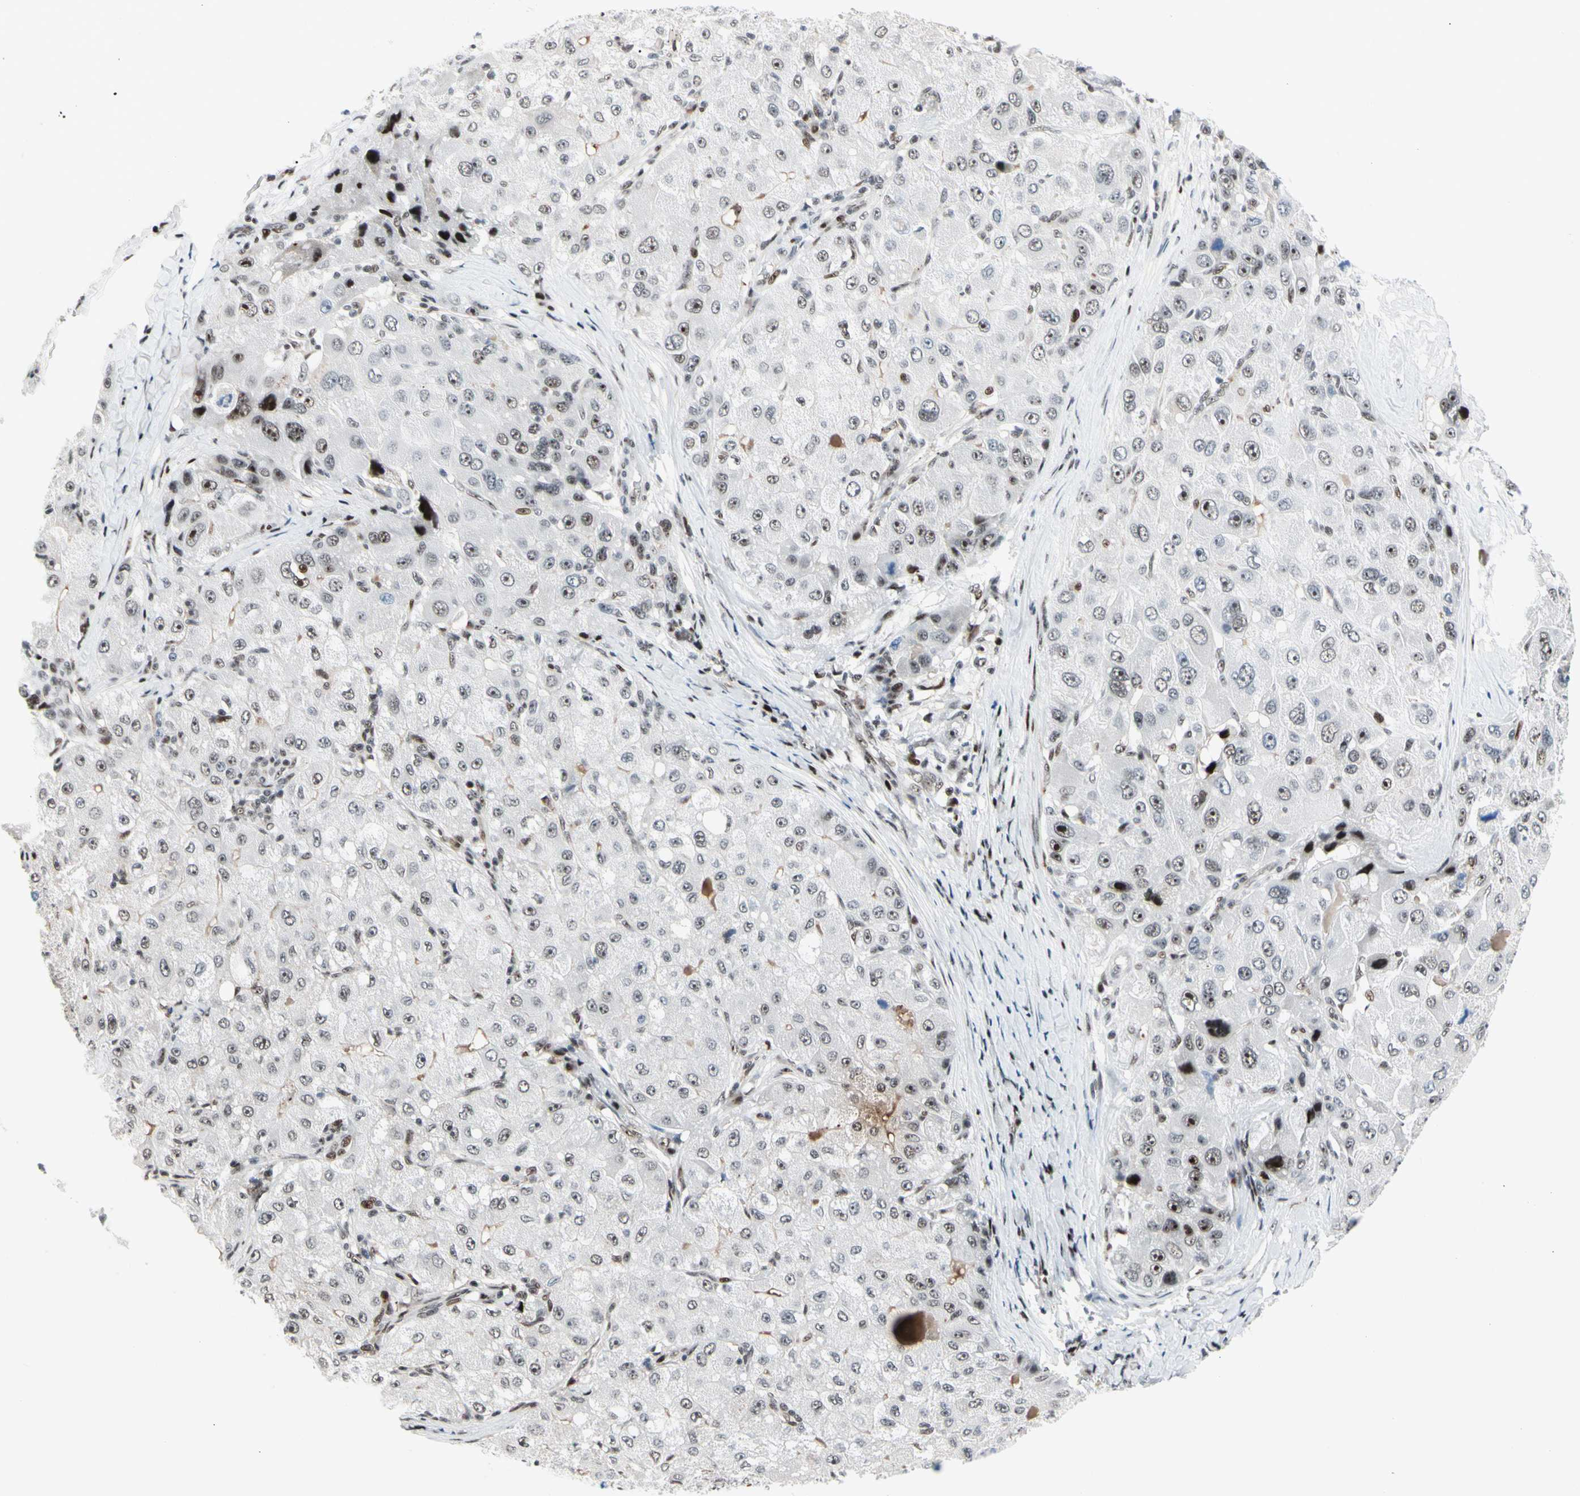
{"staining": {"intensity": "moderate", "quantity": "25%-75%", "location": "nuclear"}, "tissue": "liver cancer", "cell_type": "Tumor cells", "image_type": "cancer", "snomed": [{"axis": "morphology", "description": "Carcinoma, Hepatocellular, NOS"}, {"axis": "topography", "description": "Liver"}], "caption": "Liver hepatocellular carcinoma was stained to show a protein in brown. There is medium levels of moderate nuclear positivity in approximately 25%-75% of tumor cells.", "gene": "FOXO3", "patient": {"sex": "male", "age": 80}}